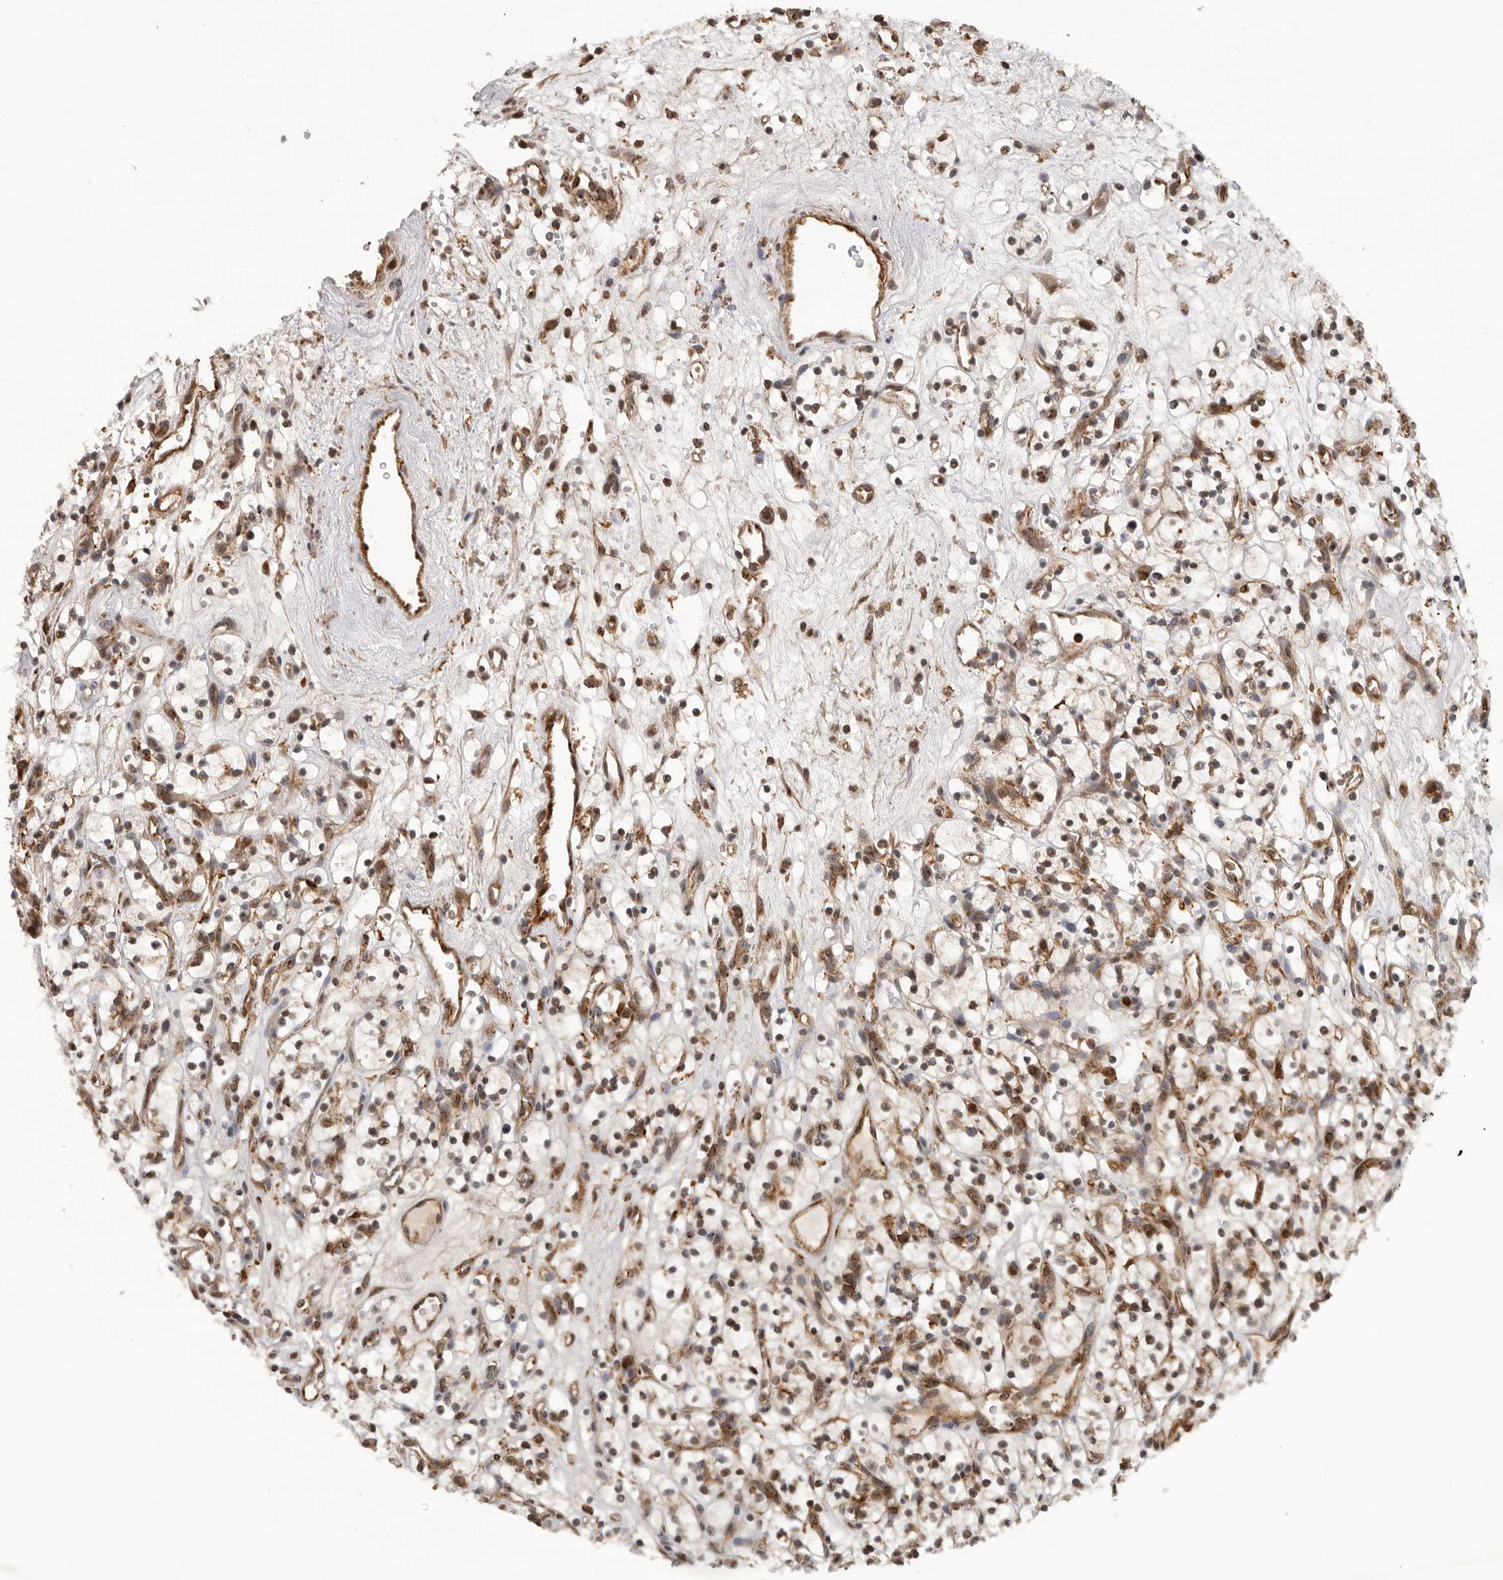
{"staining": {"intensity": "moderate", "quantity": ">75%", "location": "cytoplasmic/membranous,nuclear"}, "tissue": "renal cancer", "cell_type": "Tumor cells", "image_type": "cancer", "snomed": [{"axis": "morphology", "description": "Adenocarcinoma, NOS"}, {"axis": "topography", "description": "Kidney"}], "caption": "Renal cancer stained for a protein shows moderate cytoplasmic/membranous and nuclear positivity in tumor cells. (Brightfield microscopy of DAB IHC at high magnification).", "gene": "RNF157", "patient": {"sex": "female", "age": 57}}